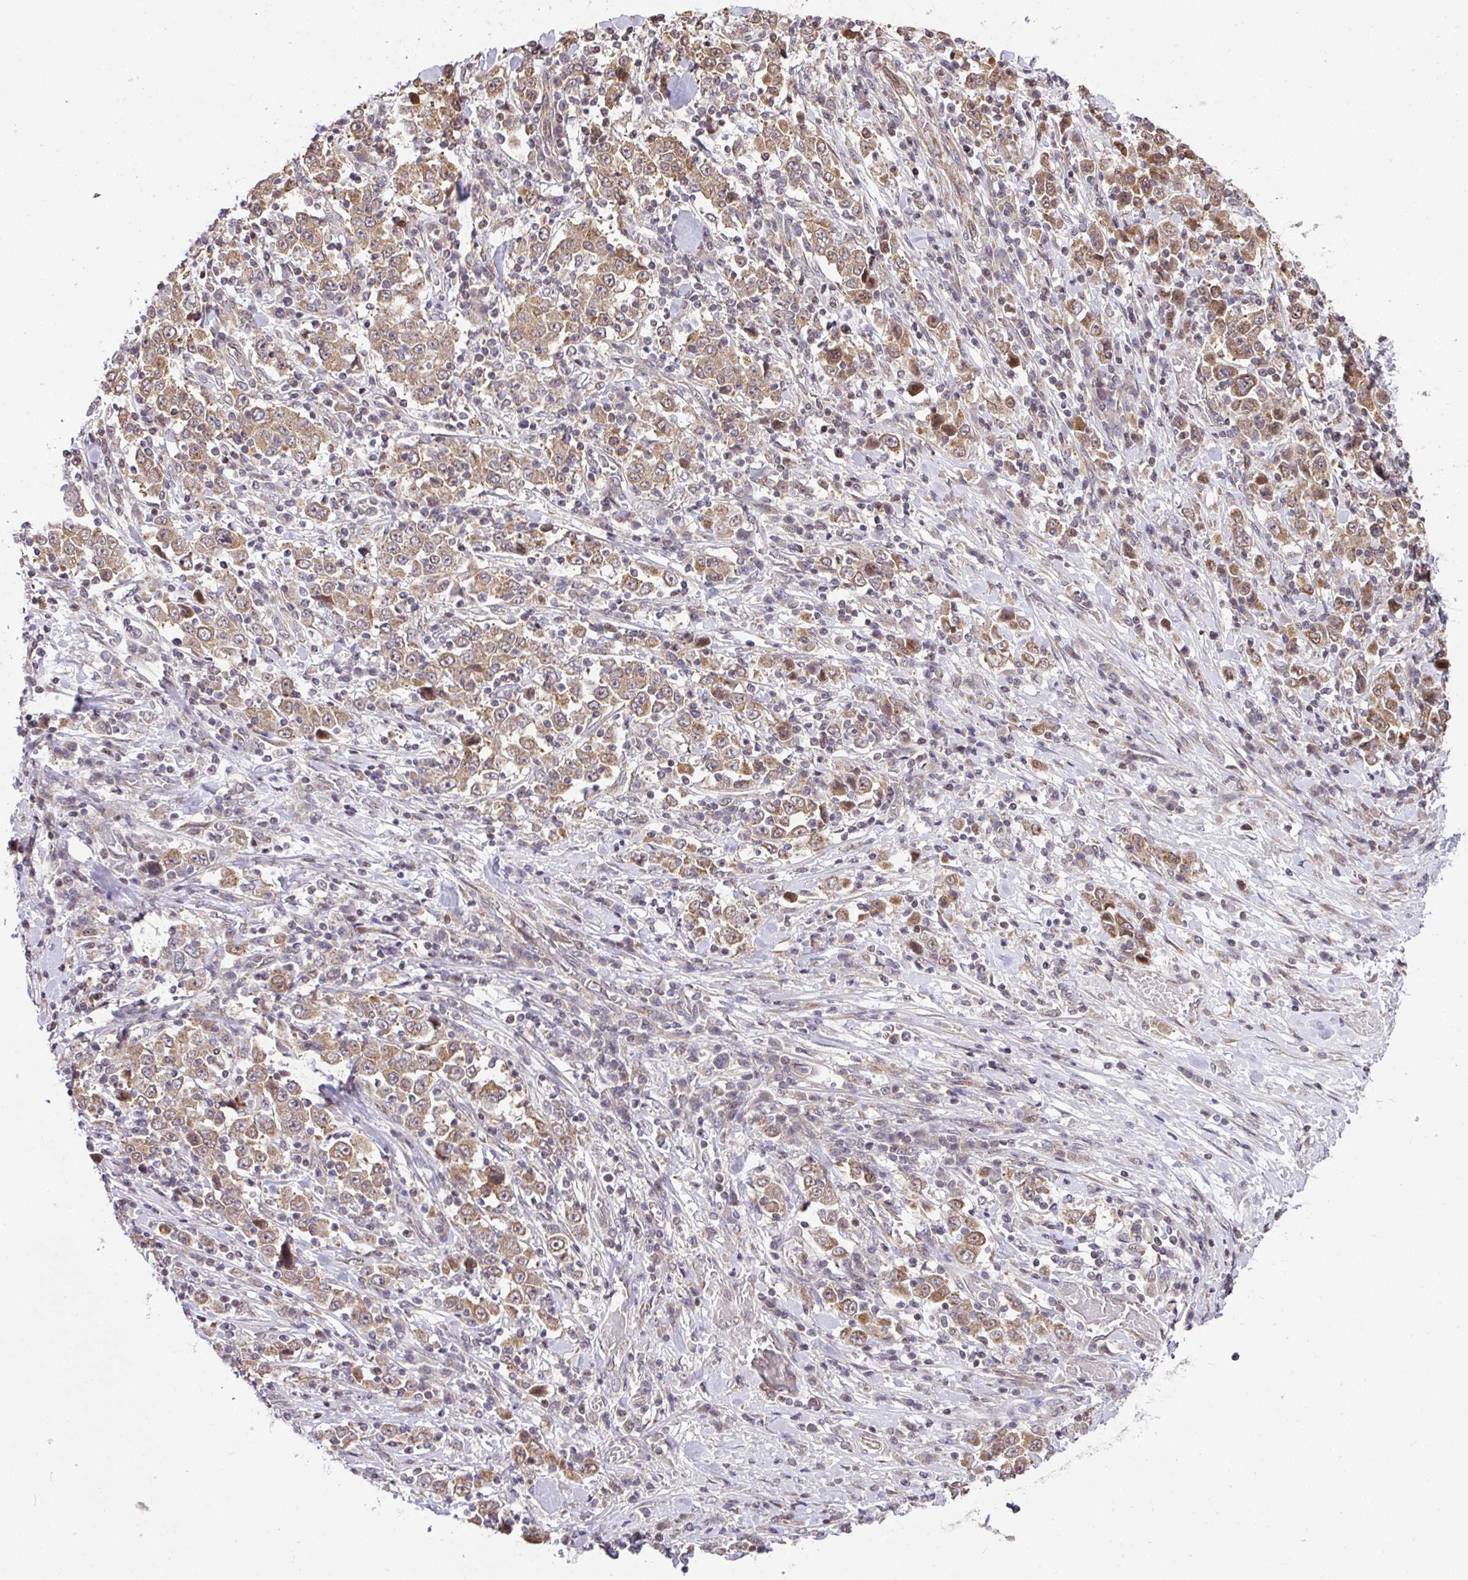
{"staining": {"intensity": "moderate", "quantity": ">75%", "location": "cytoplasmic/membranous,nuclear"}, "tissue": "stomach cancer", "cell_type": "Tumor cells", "image_type": "cancer", "snomed": [{"axis": "morphology", "description": "Normal tissue, NOS"}, {"axis": "morphology", "description": "Adenocarcinoma, NOS"}, {"axis": "topography", "description": "Stomach, upper"}, {"axis": "topography", "description": "Stomach"}], "caption": "Human stomach cancer (adenocarcinoma) stained with a brown dye reveals moderate cytoplasmic/membranous and nuclear positive expression in about >75% of tumor cells.", "gene": "PLK1", "patient": {"sex": "male", "age": 59}}